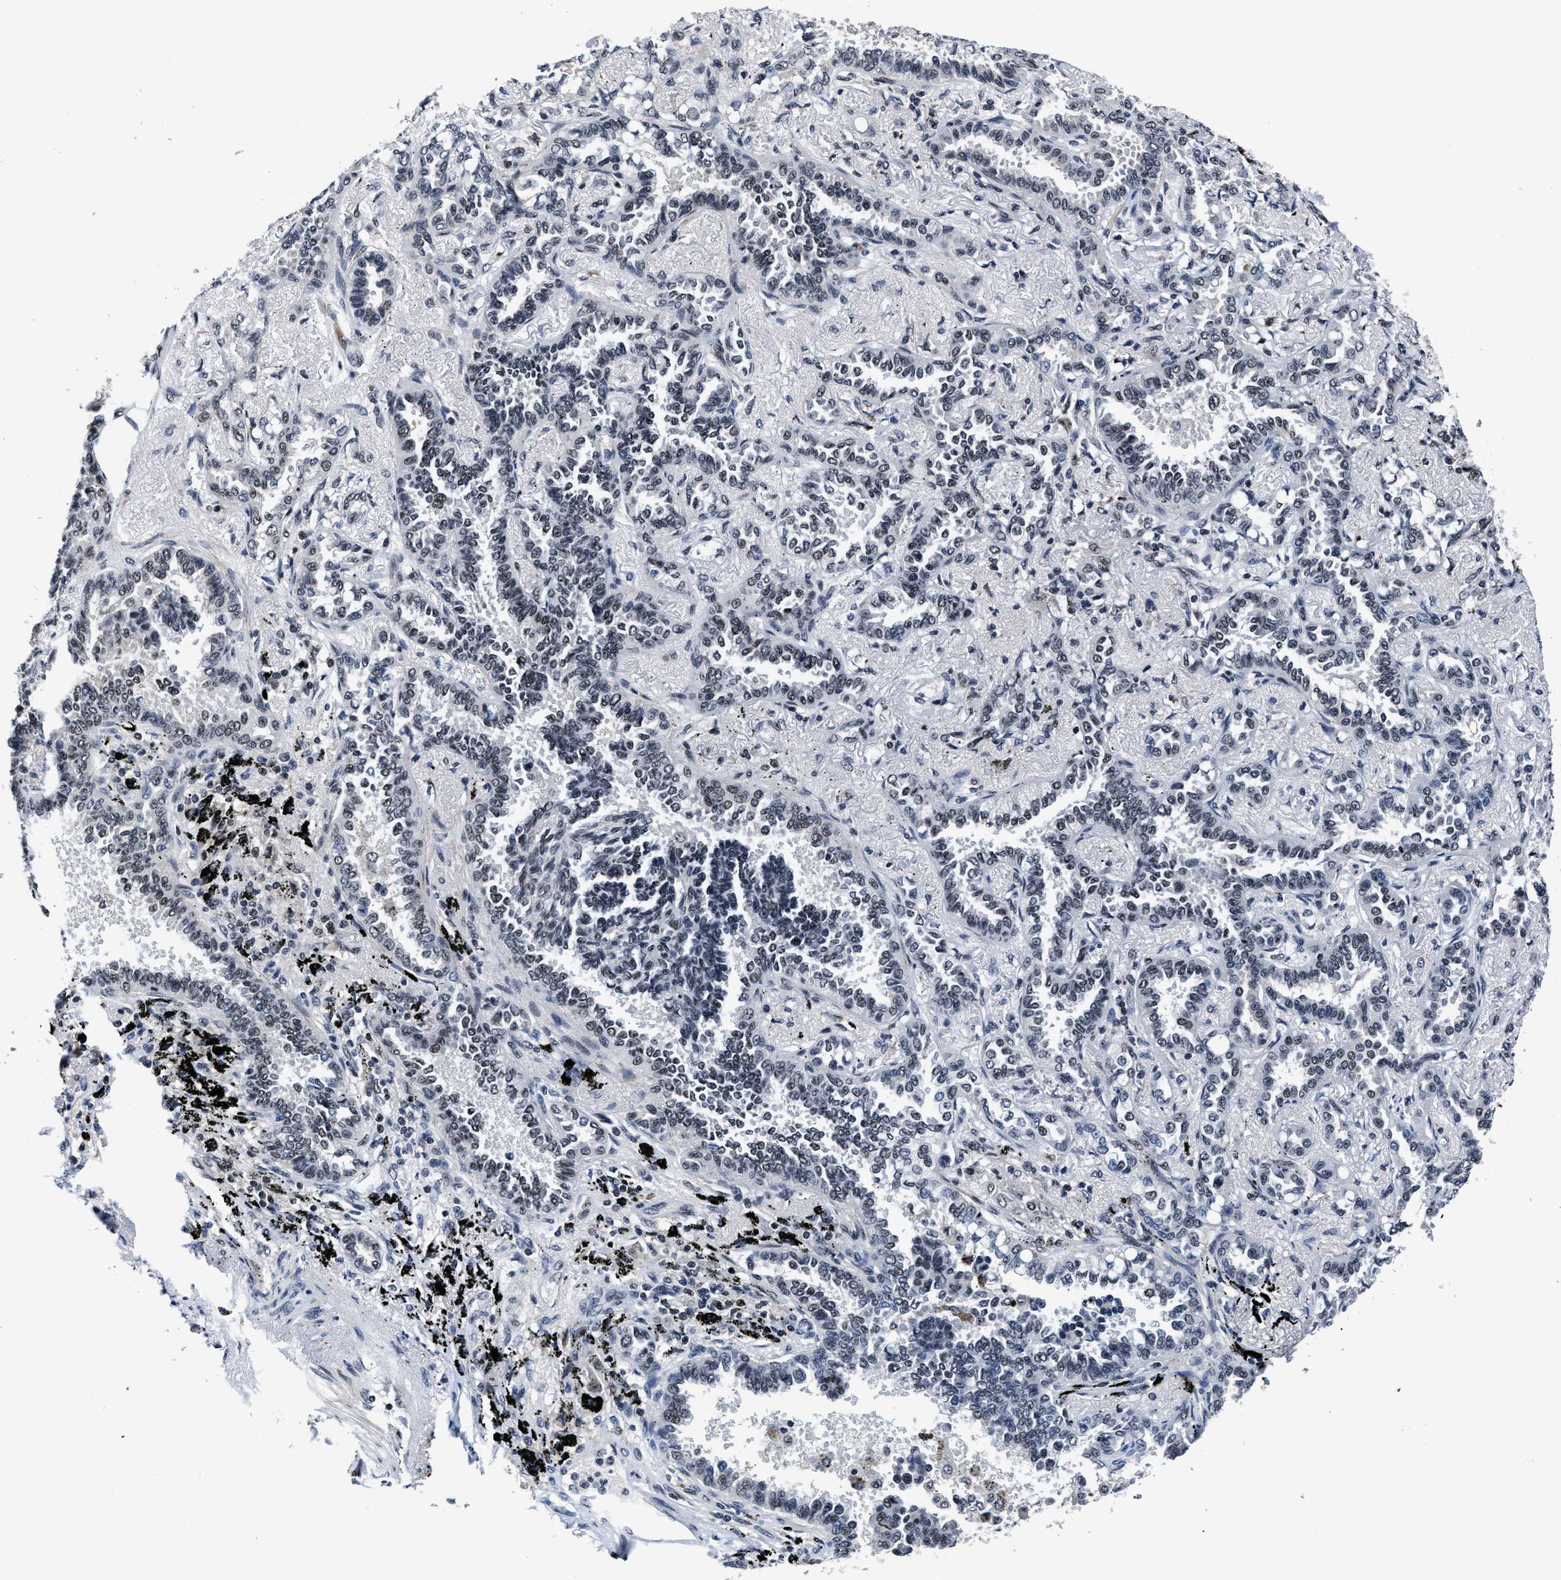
{"staining": {"intensity": "weak", "quantity": "<25%", "location": "nuclear"}, "tissue": "lung cancer", "cell_type": "Tumor cells", "image_type": "cancer", "snomed": [{"axis": "morphology", "description": "Adenocarcinoma, NOS"}, {"axis": "topography", "description": "Lung"}], "caption": "This is an immunohistochemistry (IHC) image of human lung cancer. There is no staining in tumor cells.", "gene": "ZNF233", "patient": {"sex": "male", "age": 59}}